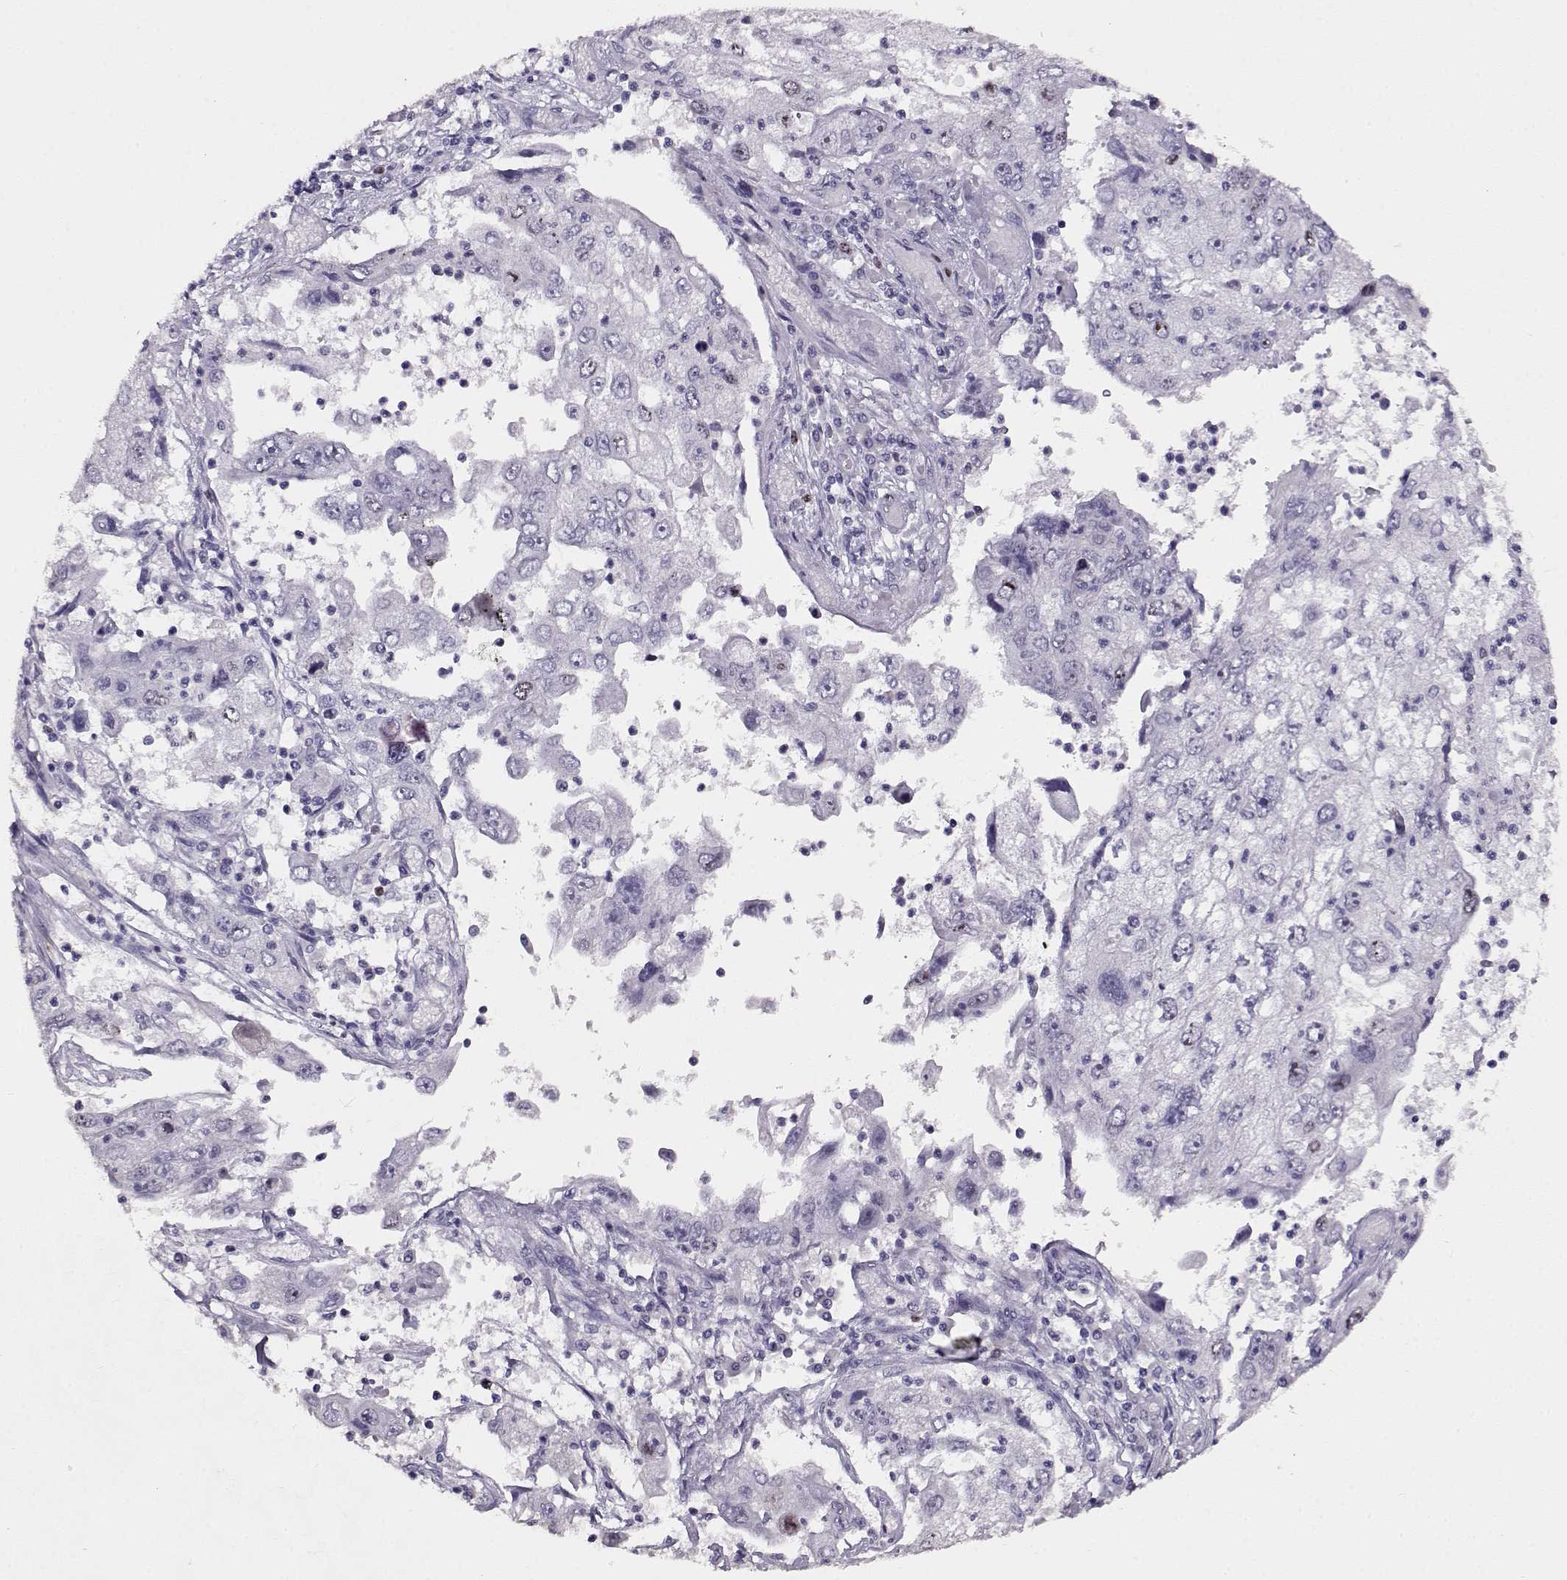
{"staining": {"intensity": "negative", "quantity": "none", "location": "none"}, "tissue": "cervical cancer", "cell_type": "Tumor cells", "image_type": "cancer", "snomed": [{"axis": "morphology", "description": "Squamous cell carcinoma, NOS"}, {"axis": "topography", "description": "Cervix"}], "caption": "DAB (3,3'-diaminobenzidine) immunohistochemical staining of squamous cell carcinoma (cervical) shows no significant positivity in tumor cells.", "gene": "NPW", "patient": {"sex": "female", "age": 36}}